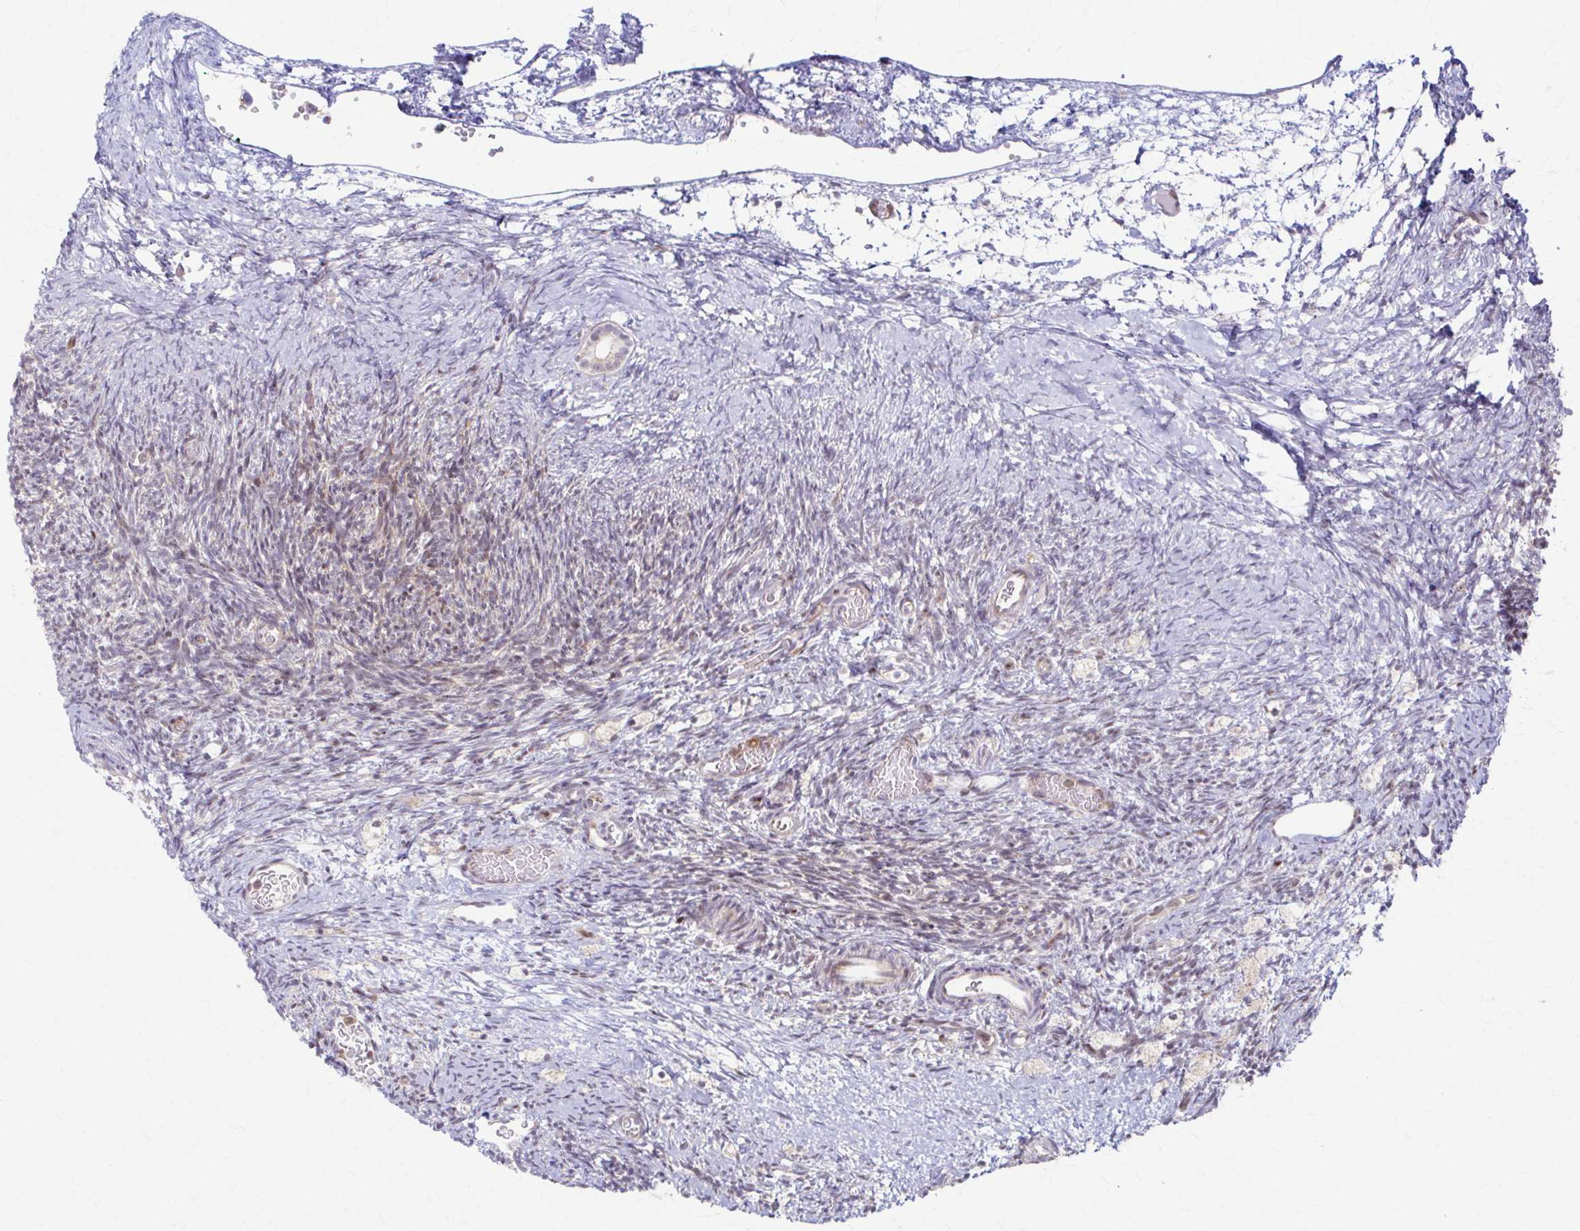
{"staining": {"intensity": "weak", "quantity": ">75%", "location": "cytoplasmic/membranous"}, "tissue": "ovary", "cell_type": "Follicle cells", "image_type": "normal", "snomed": [{"axis": "morphology", "description": "Normal tissue, NOS"}, {"axis": "topography", "description": "Ovary"}], "caption": "DAB (3,3'-diaminobenzidine) immunohistochemical staining of unremarkable human ovary reveals weak cytoplasmic/membranous protein positivity in about >75% of follicle cells.", "gene": "ARHGAP35", "patient": {"sex": "female", "age": 39}}